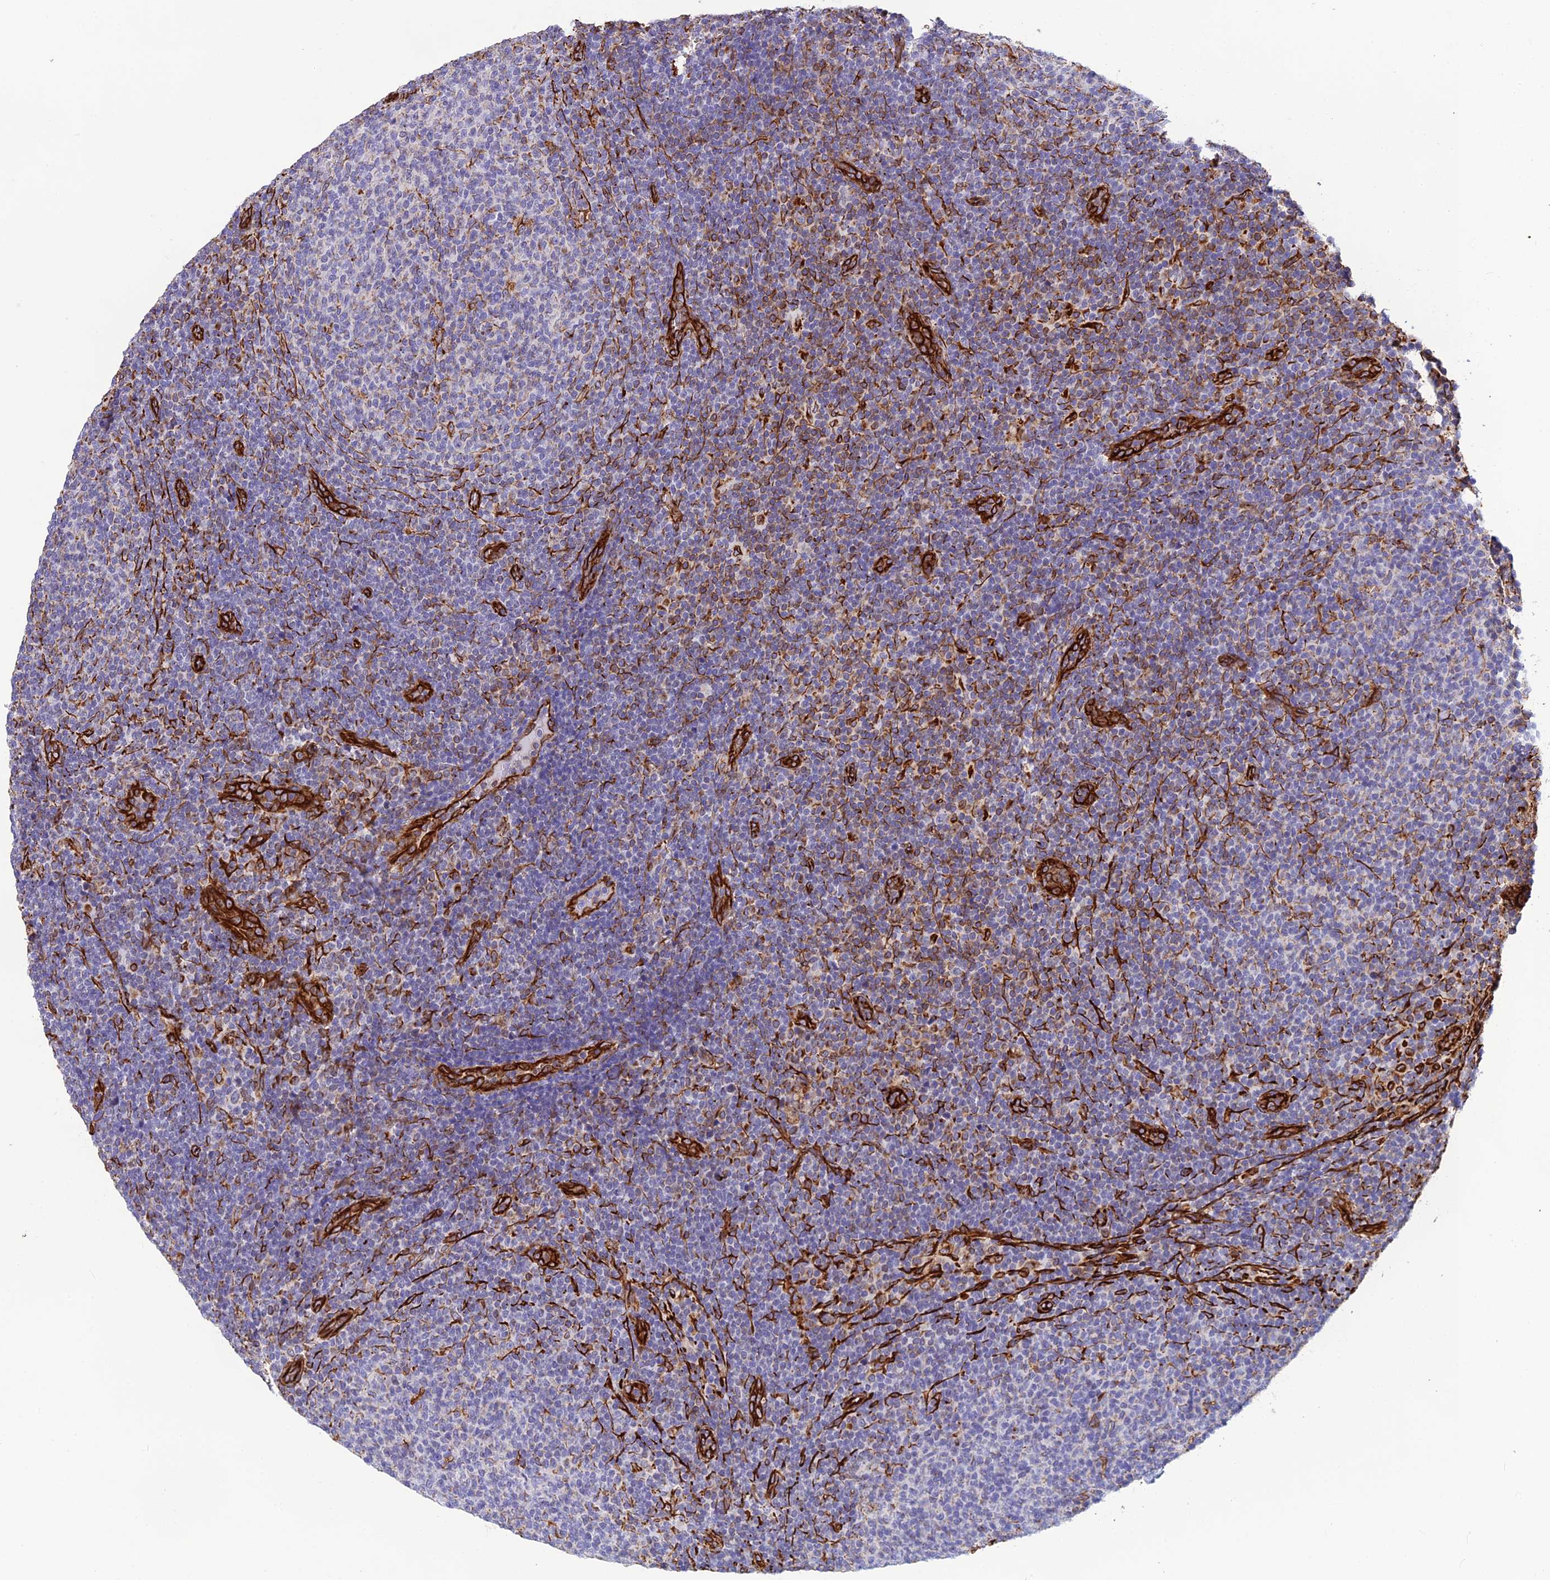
{"staining": {"intensity": "negative", "quantity": "none", "location": "none"}, "tissue": "lymphoma", "cell_type": "Tumor cells", "image_type": "cancer", "snomed": [{"axis": "morphology", "description": "Malignant lymphoma, non-Hodgkin's type, Low grade"}, {"axis": "topography", "description": "Lymph node"}], "caption": "Lymphoma was stained to show a protein in brown. There is no significant expression in tumor cells.", "gene": "FBXL20", "patient": {"sex": "male", "age": 66}}